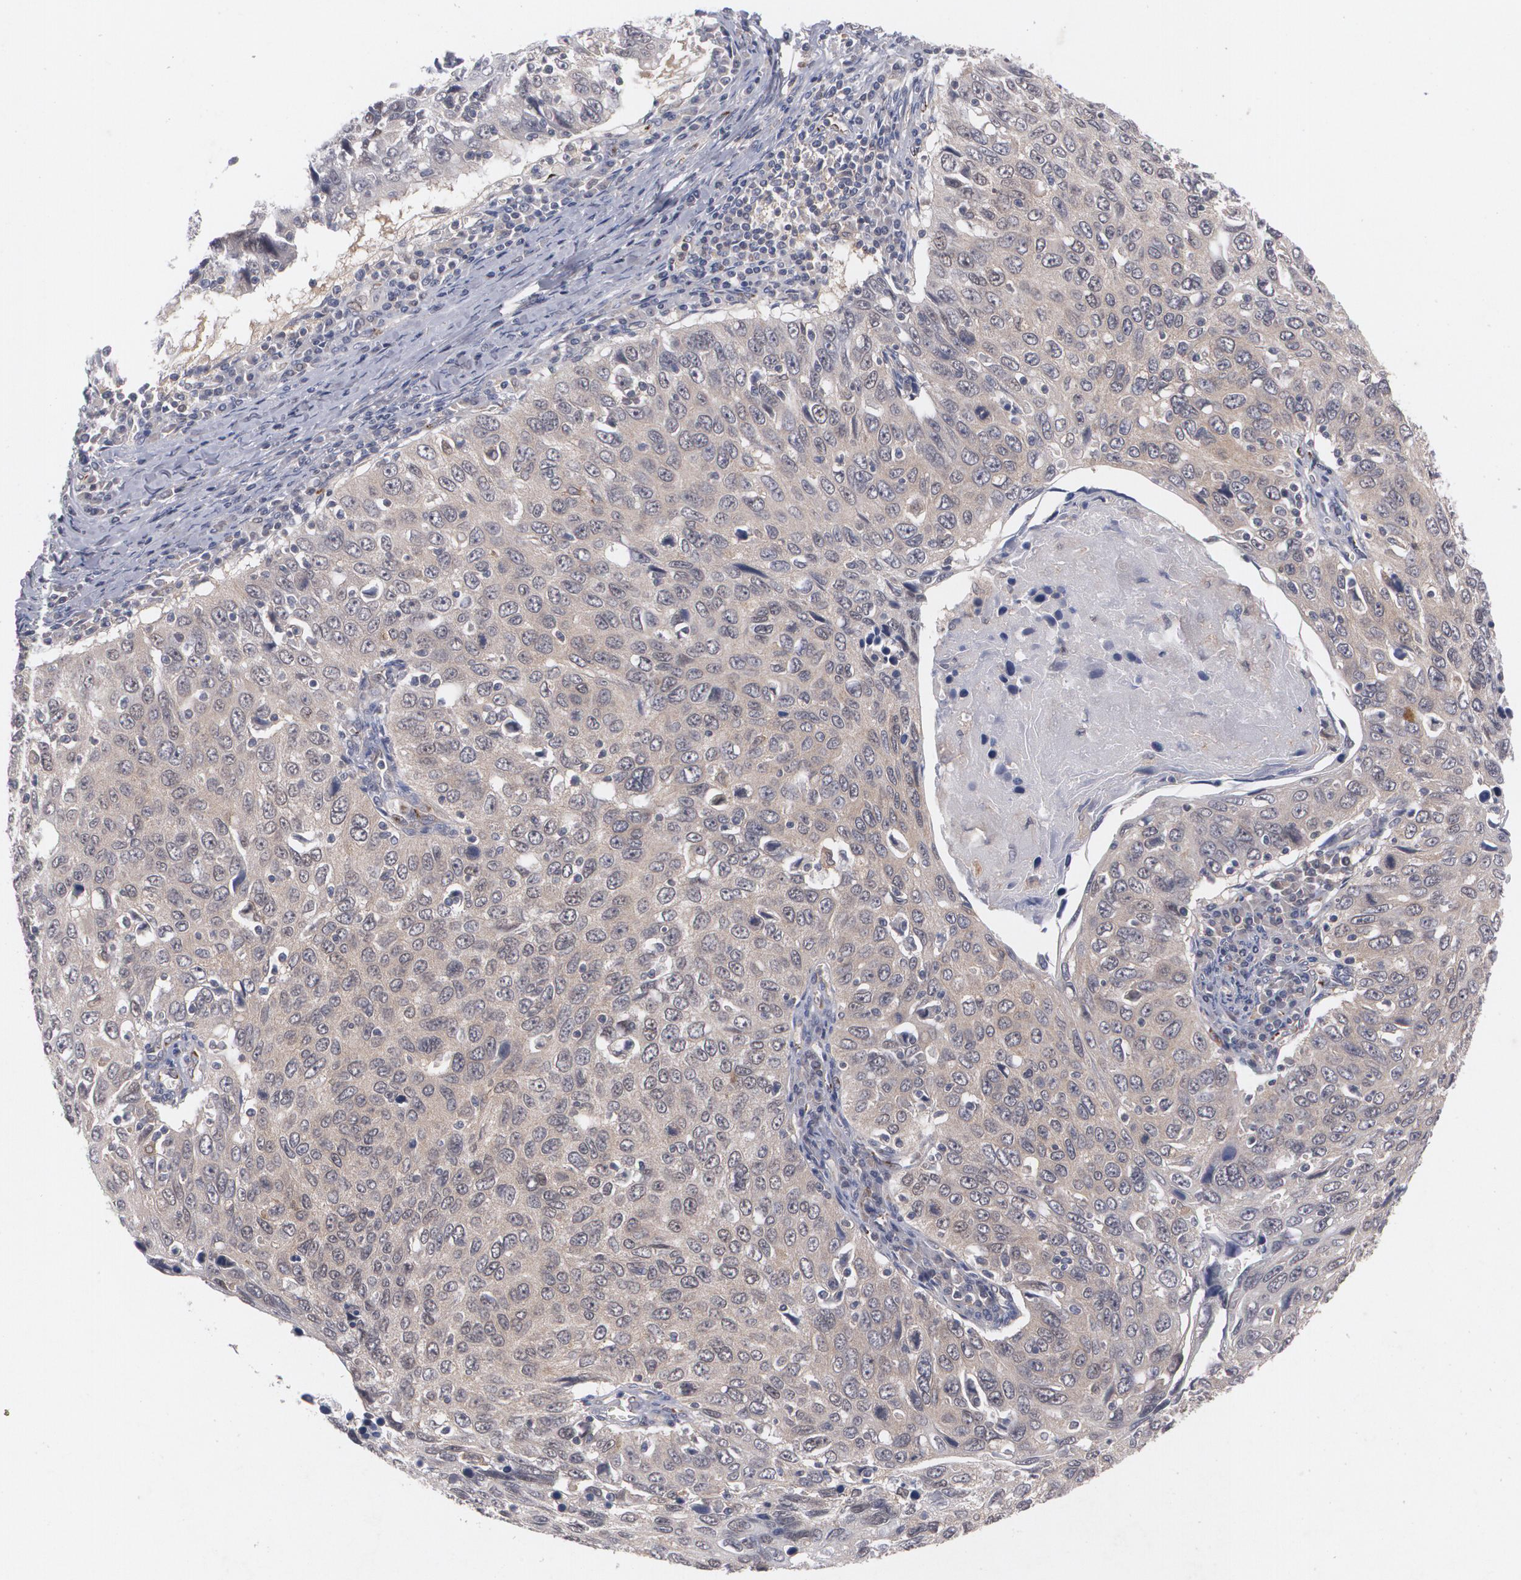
{"staining": {"intensity": "negative", "quantity": "none", "location": "none"}, "tissue": "cervical cancer", "cell_type": "Tumor cells", "image_type": "cancer", "snomed": [{"axis": "morphology", "description": "Squamous cell carcinoma, NOS"}, {"axis": "topography", "description": "Cervix"}], "caption": "Tumor cells are negative for protein expression in human squamous cell carcinoma (cervical).", "gene": "HTT", "patient": {"sex": "female", "age": 53}}